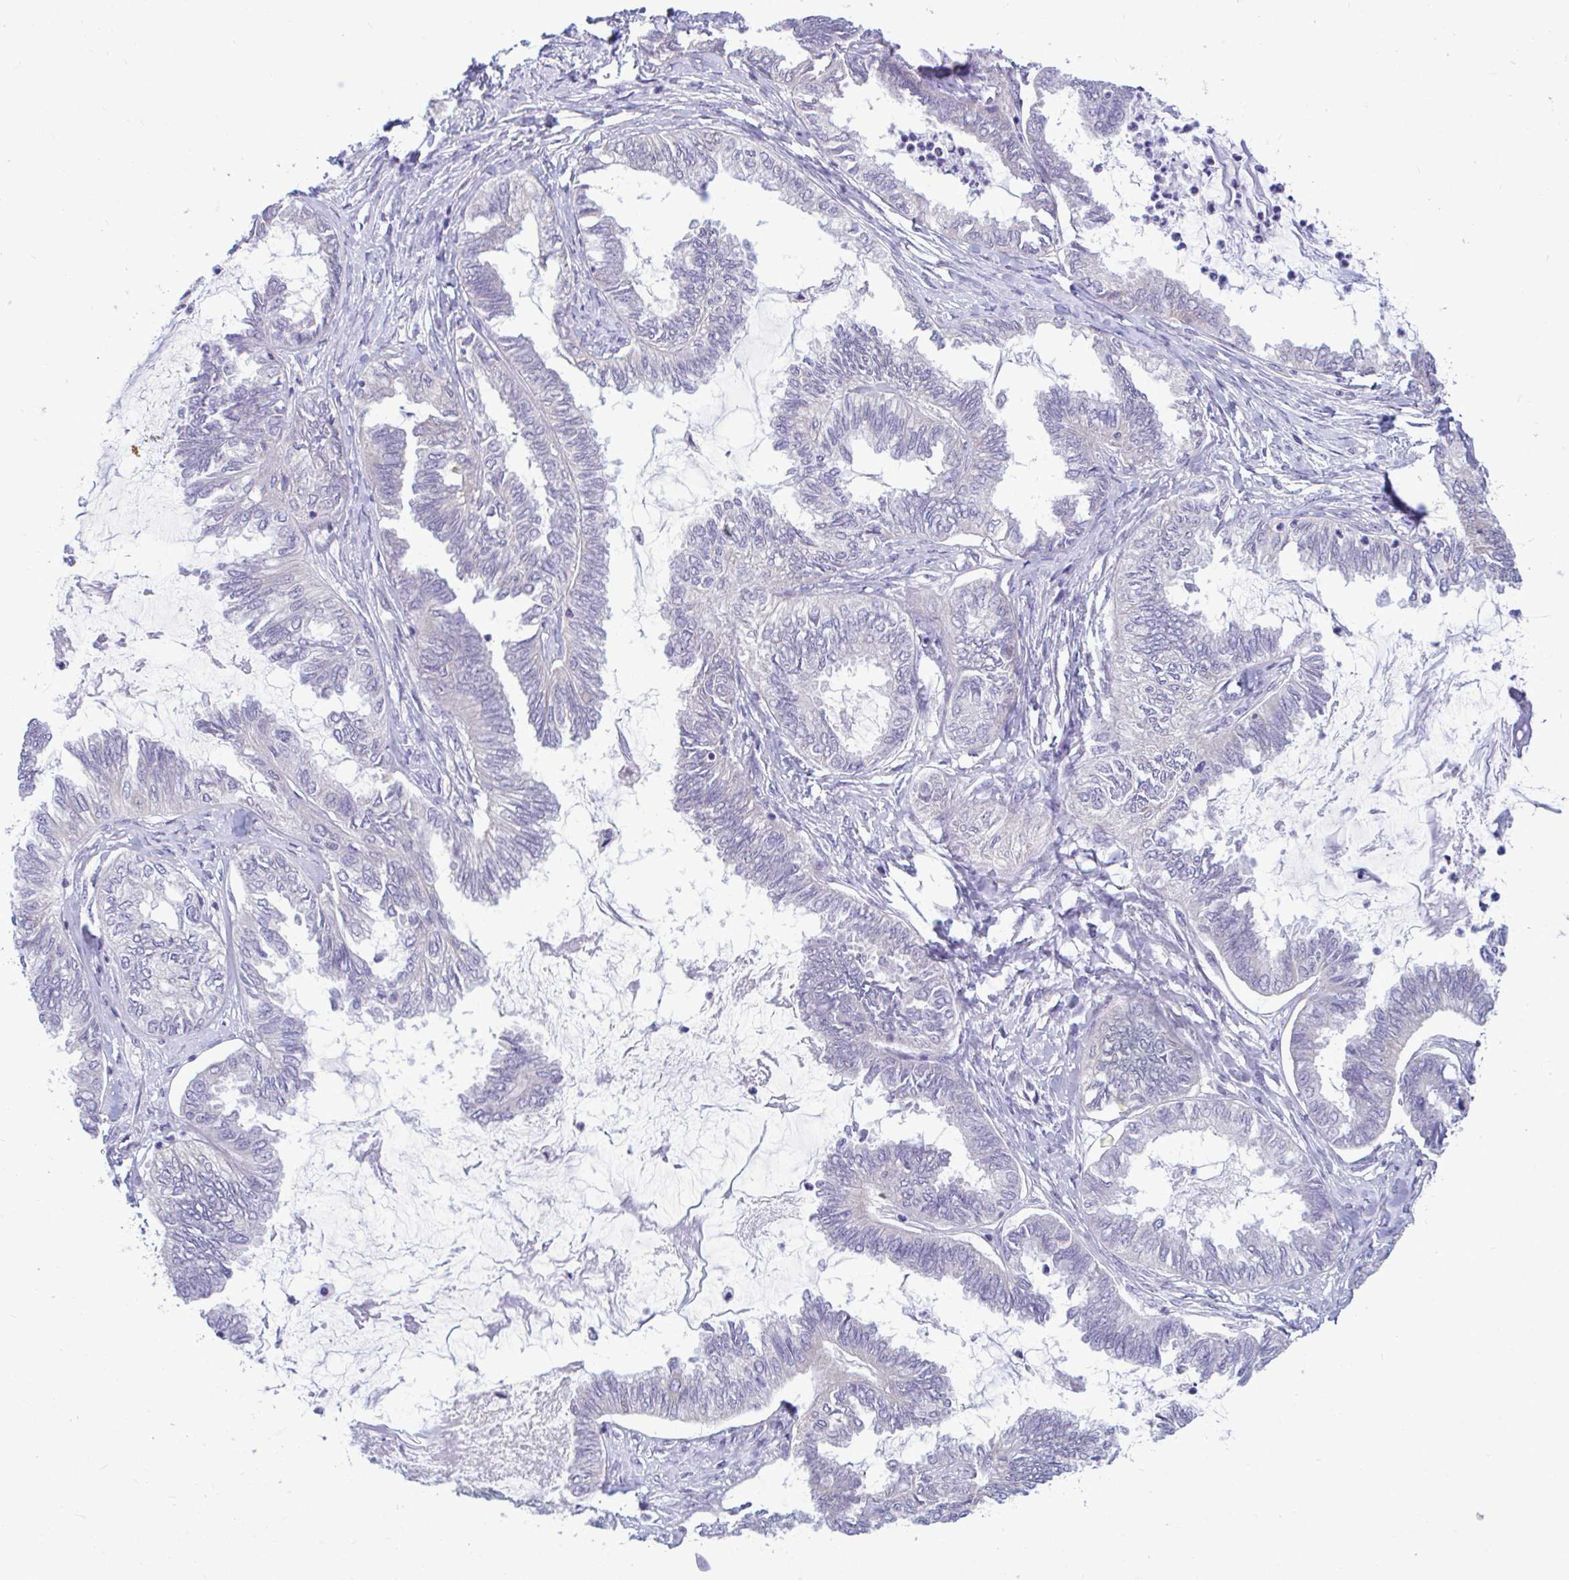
{"staining": {"intensity": "weak", "quantity": "<25%", "location": "cytoplasmic/membranous"}, "tissue": "ovarian cancer", "cell_type": "Tumor cells", "image_type": "cancer", "snomed": [{"axis": "morphology", "description": "Carcinoma, endometroid"}, {"axis": "topography", "description": "Ovary"}], "caption": "DAB immunohistochemical staining of human ovarian endometroid carcinoma displays no significant expression in tumor cells.", "gene": "PIGK", "patient": {"sex": "female", "age": 70}}